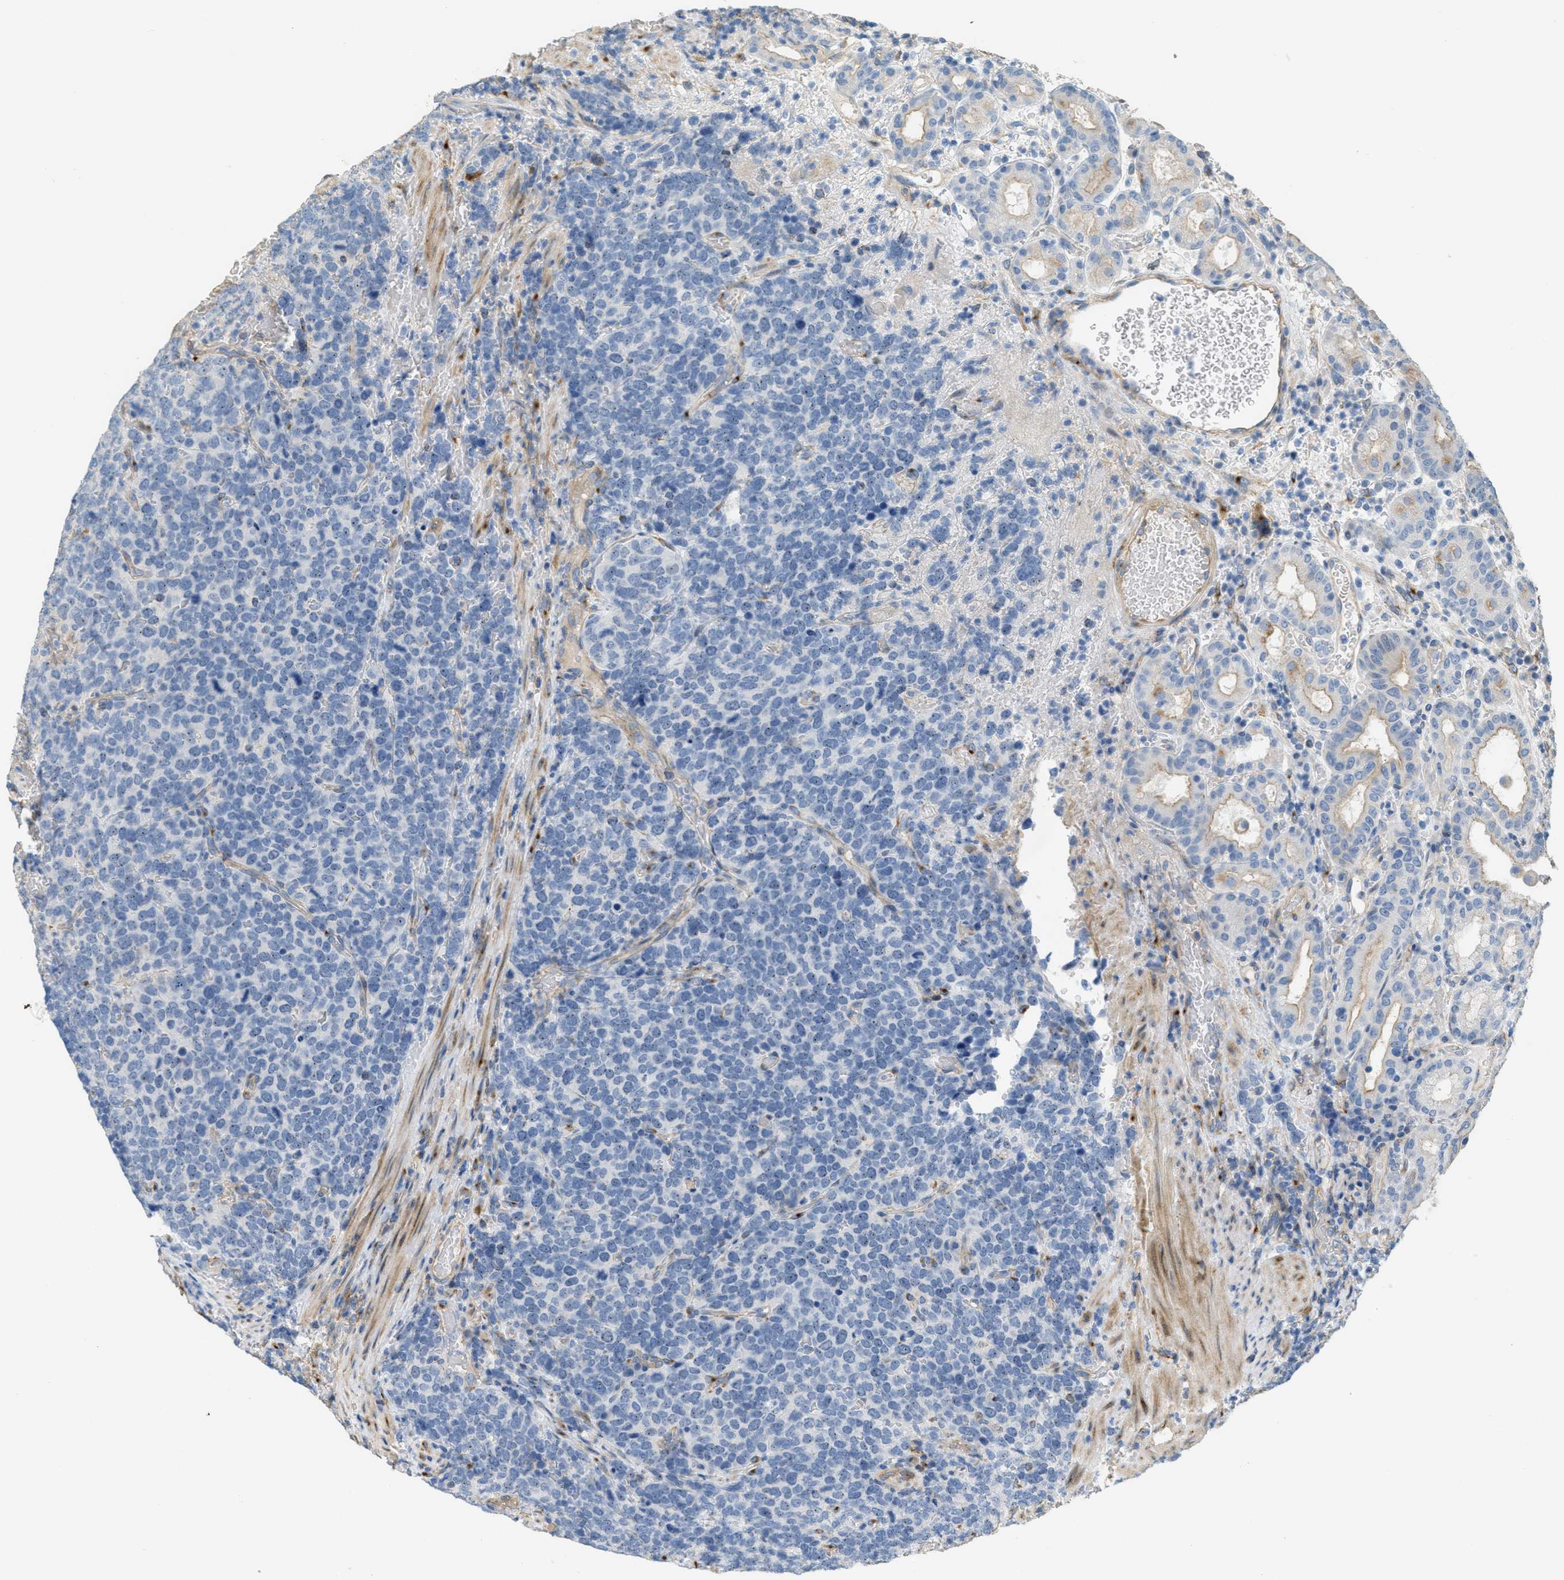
{"staining": {"intensity": "weak", "quantity": "<25%", "location": "cytoplasmic/membranous"}, "tissue": "stomach", "cell_type": "Glandular cells", "image_type": "normal", "snomed": [{"axis": "morphology", "description": "Normal tissue, NOS"}, {"axis": "morphology", "description": "Carcinoid, malignant, NOS"}, {"axis": "topography", "description": "Stomach, upper"}], "caption": "The photomicrograph displays no significant positivity in glandular cells of stomach. Nuclei are stained in blue.", "gene": "ADCY5", "patient": {"sex": "male", "age": 39}}